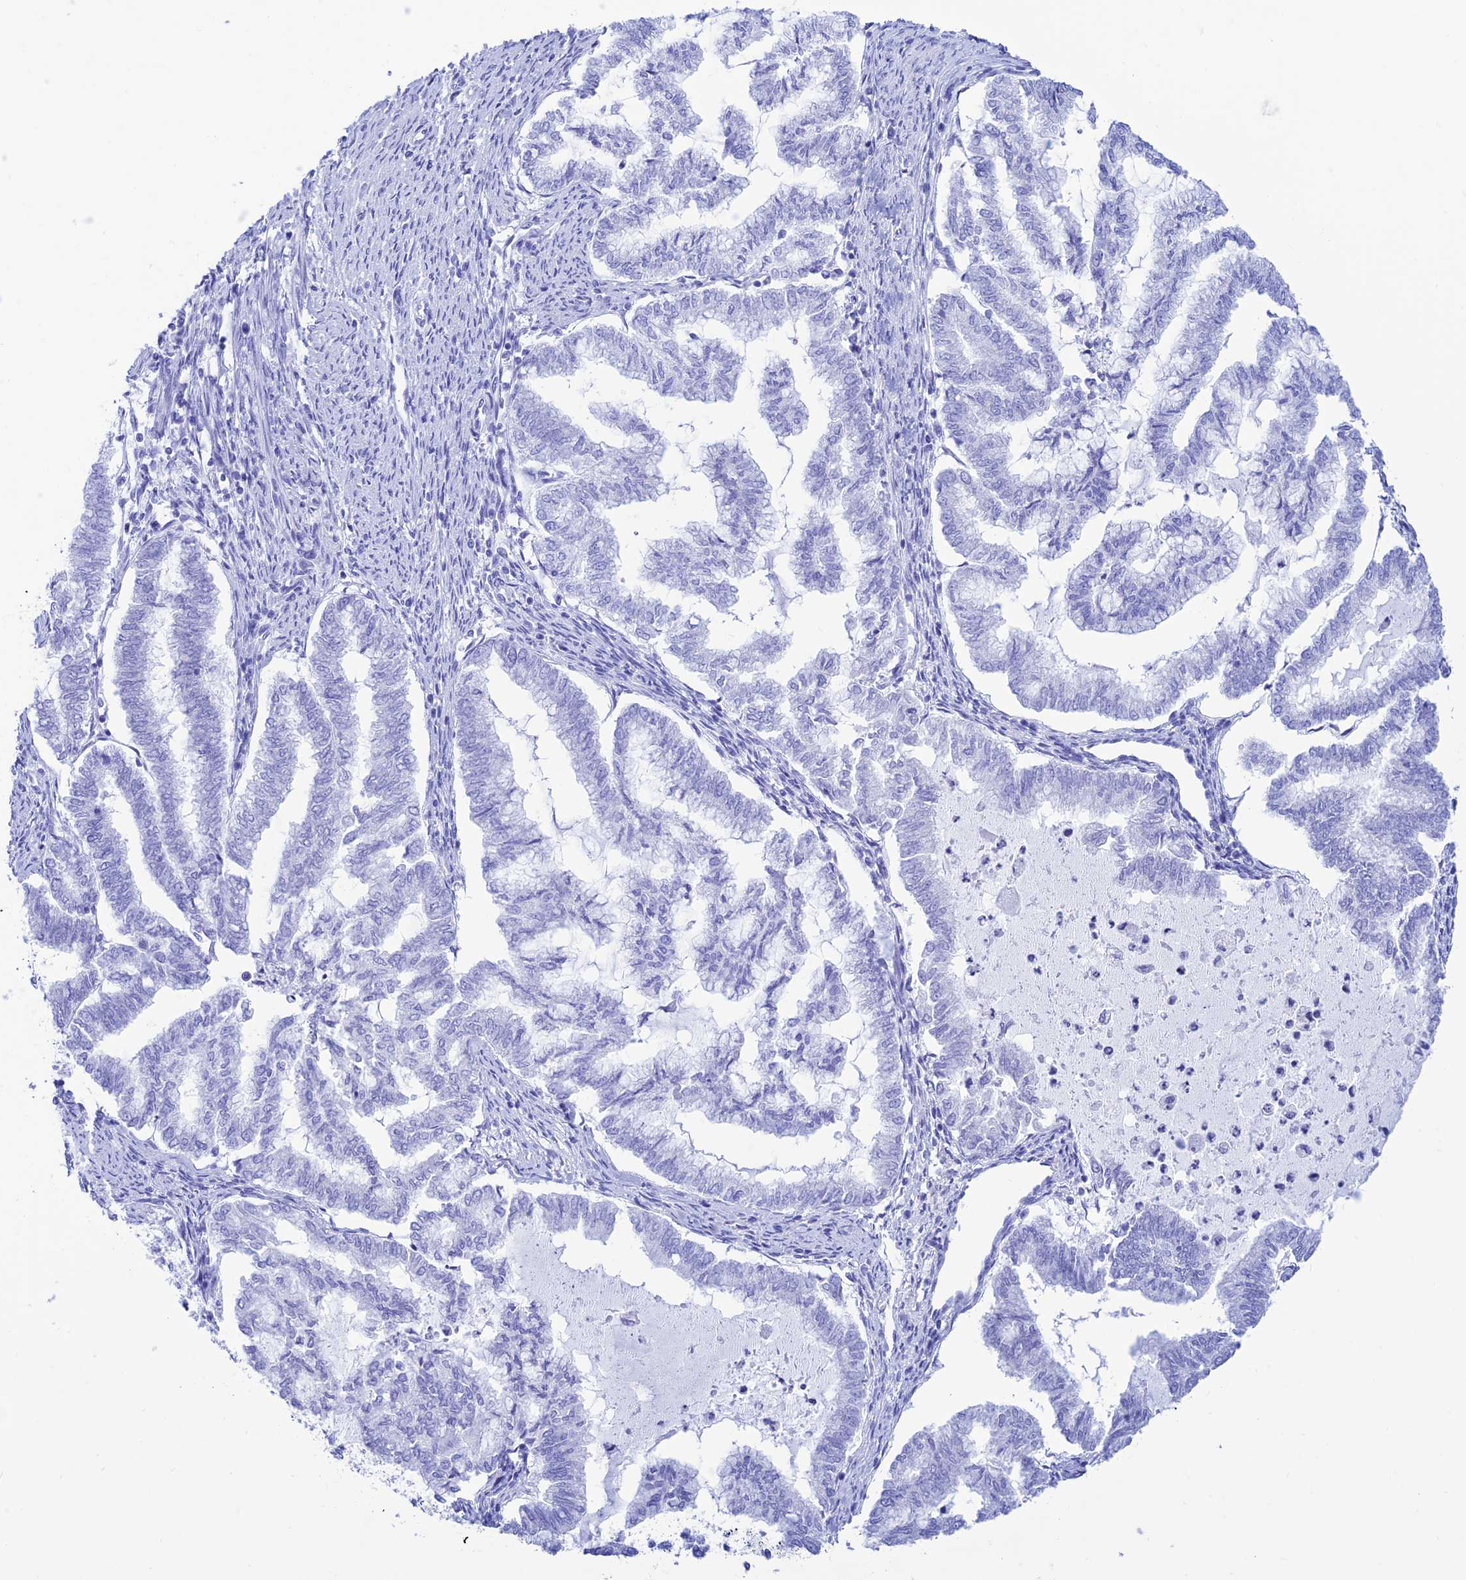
{"staining": {"intensity": "negative", "quantity": "none", "location": "none"}, "tissue": "endometrial cancer", "cell_type": "Tumor cells", "image_type": "cancer", "snomed": [{"axis": "morphology", "description": "Adenocarcinoma, NOS"}, {"axis": "topography", "description": "Endometrium"}], "caption": "This is an immunohistochemistry (IHC) image of human endometrial cancer (adenocarcinoma). There is no positivity in tumor cells.", "gene": "PRNP", "patient": {"sex": "female", "age": 79}}